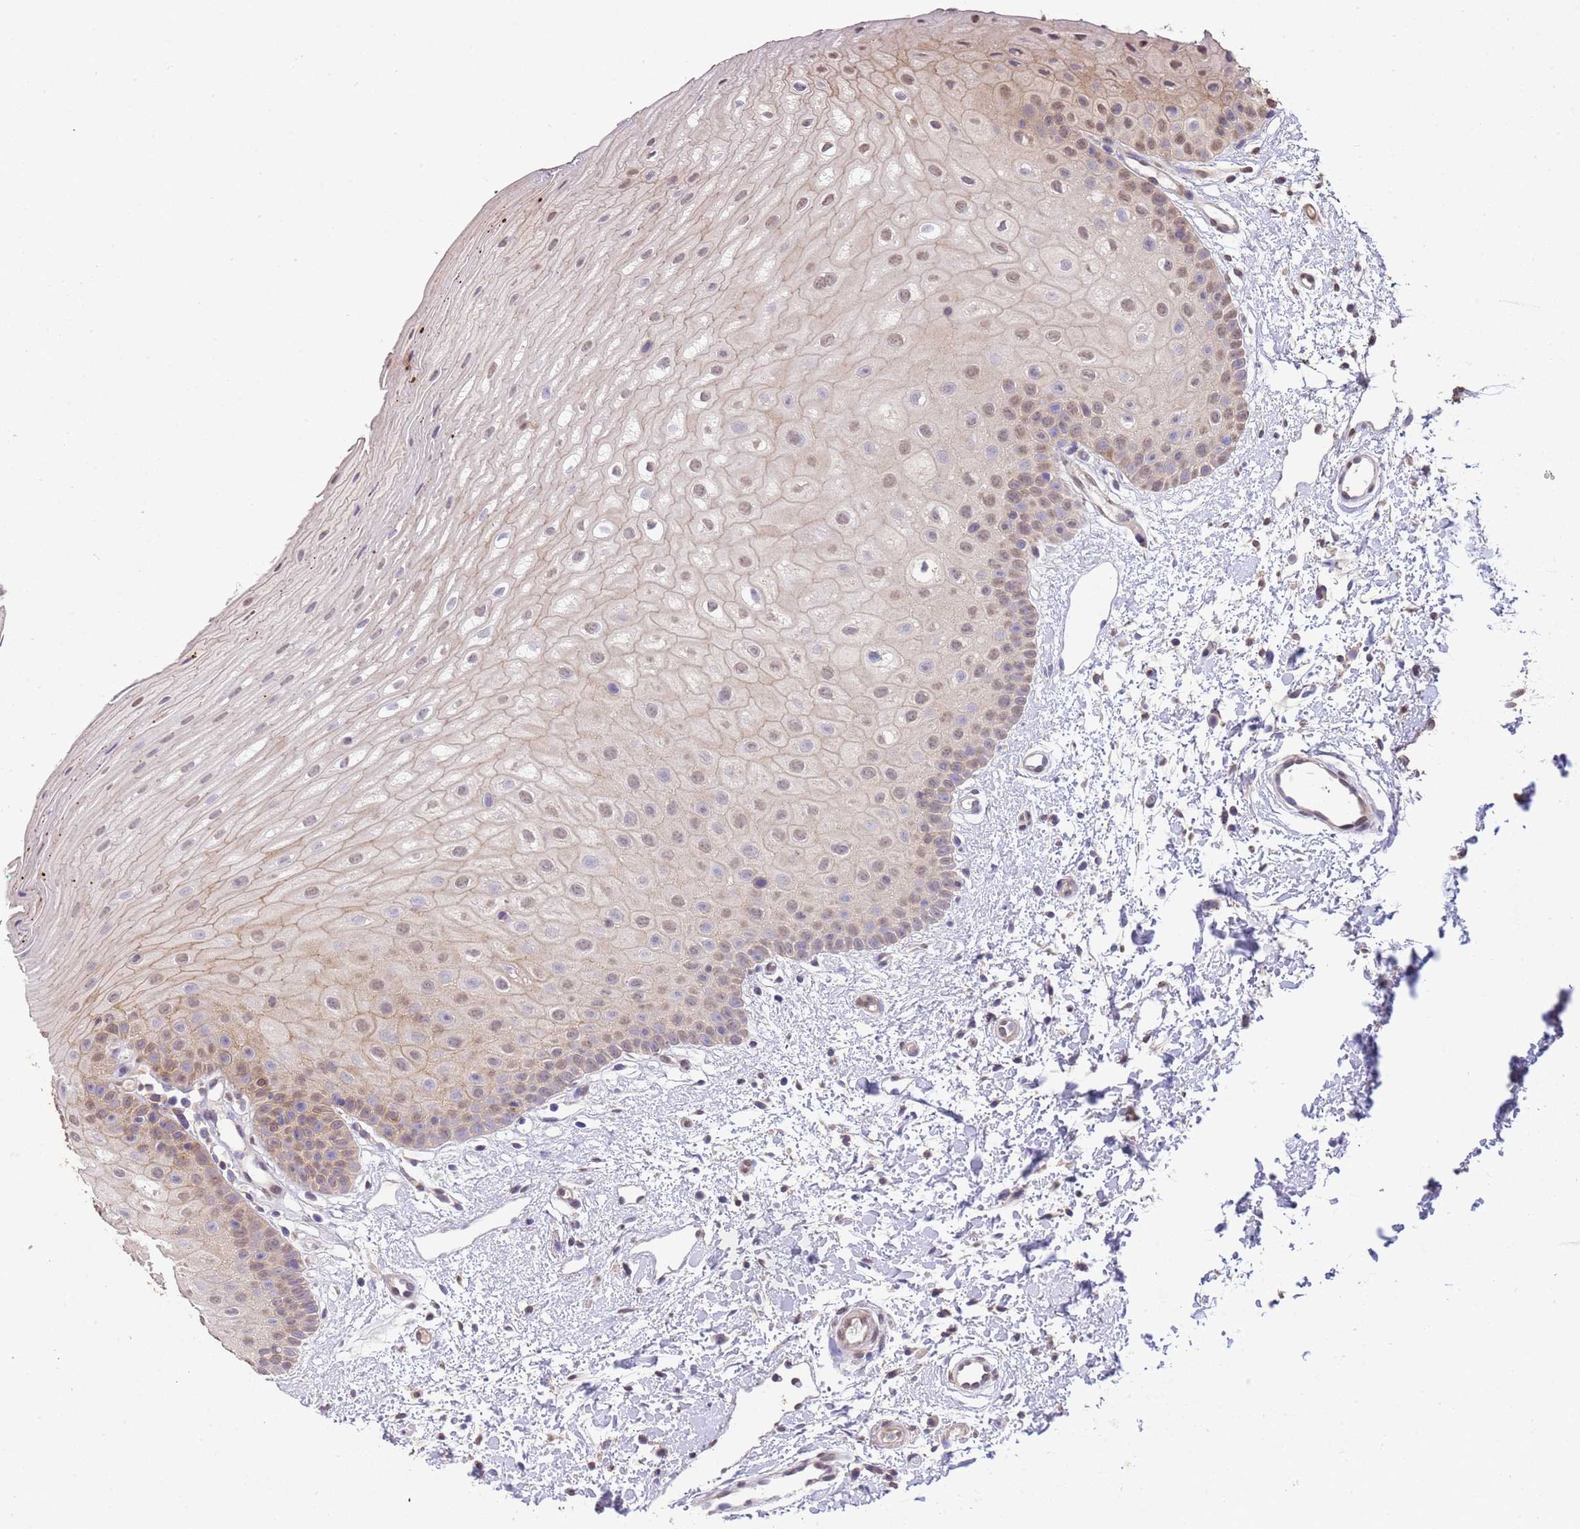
{"staining": {"intensity": "moderate", "quantity": "25%-75%", "location": "cytoplasmic/membranous,nuclear"}, "tissue": "oral mucosa", "cell_type": "Squamous epithelial cells", "image_type": "normal", "snomed": [{"axis": "morphology", "description": "Normal tissue, NOS"}, {"axis": "topography", "description": "Oral tissue"}], "caption": "High-magnification brightfield microscopy of unremarkable oral mucosa stained with DAB (3,3'-diaminobenzidine) (brown) and counterstained with hematoxylin (blue). squamous epithelial cells exhibit moderate cytoplasmic/membranous,nuclear expression is present in approximately25%-75% of cells.", "gene": "NPHP1", "patient": {"sex": "female", "age": 67}}